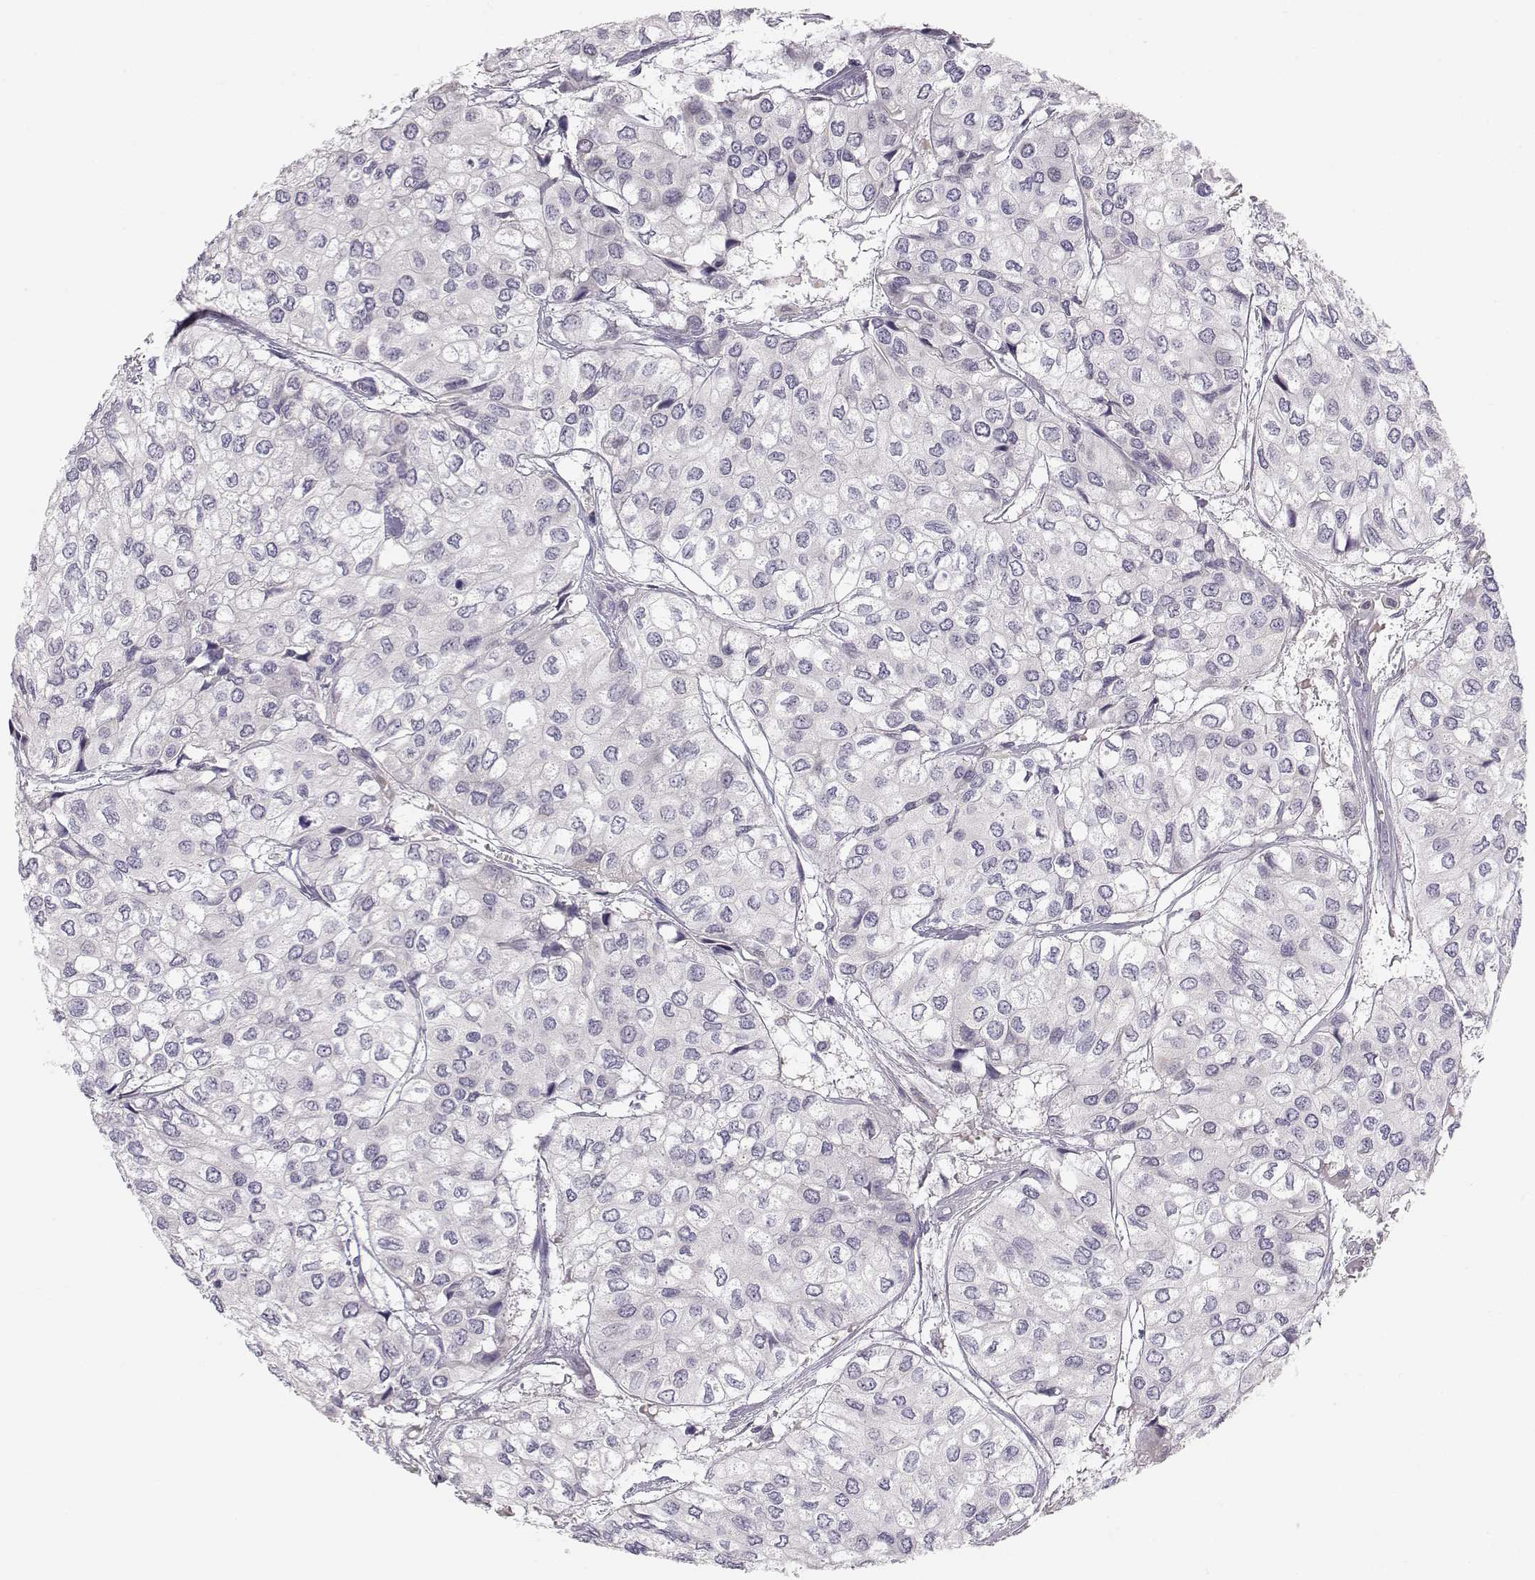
{"staining": {"intensity": "negative", "quantity": "none", "location": "none"}, "tissue": "urothelial cancer", "cell_type": "Tumor cells", "image_type": "cancer", "snomed": [{"axis": "morphology", "description": "Urothelial carcinoma, High grade"}, {"axis": "topography", "description": "Urinary bladder"}], "caption": "Photomicrograph shows no significant protein staining in tumor cells of urothelial cancer.", "gene": "ACSL6", "patient": {"sex": "male", "age": 73}}